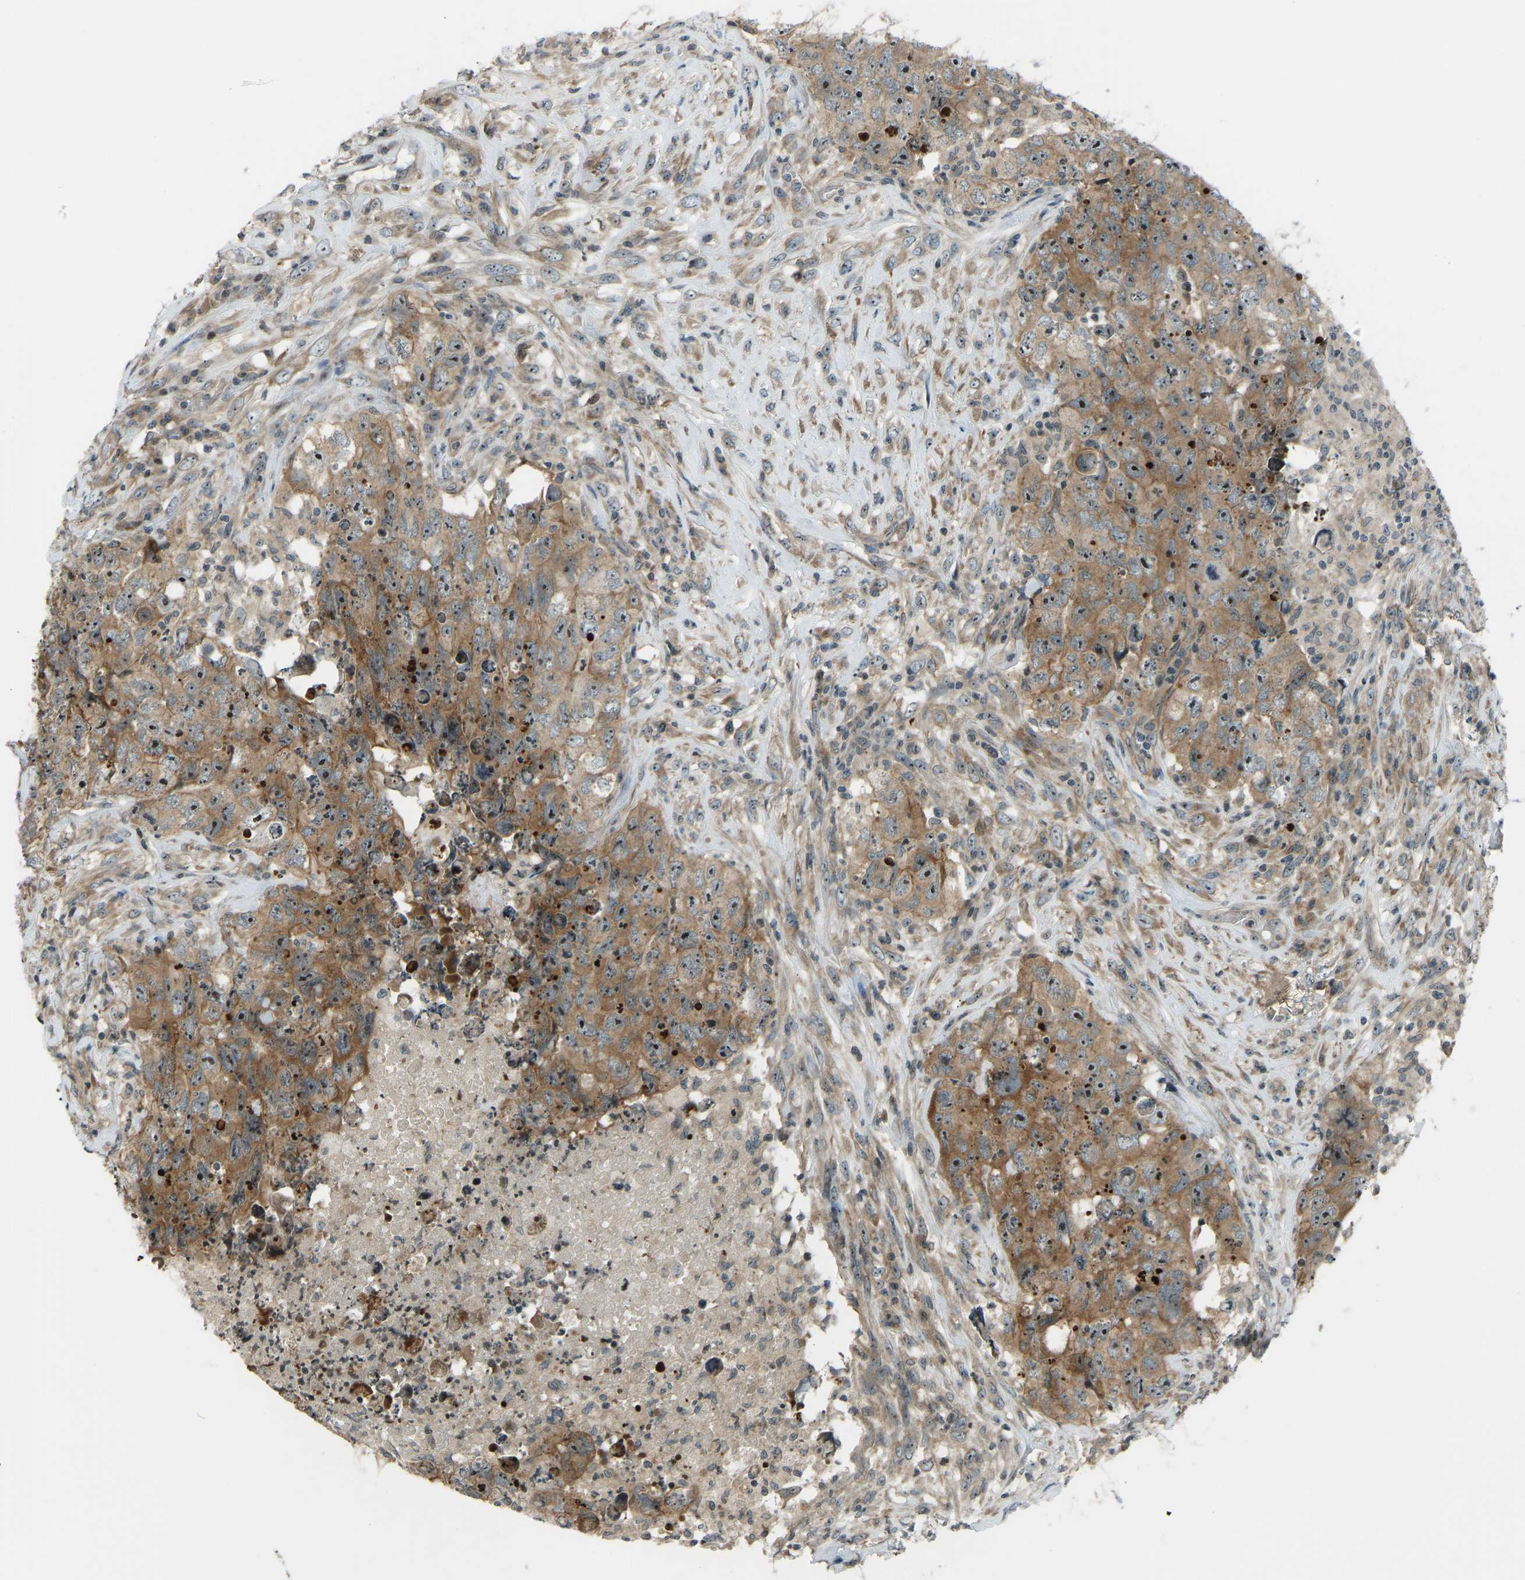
{"staining": {"intensity": "moderate", "quantity": ">75%", "location": "cytoplasmic/membranous,nuclear"}, "tissue": "testis cancer", "cell_type": "Tumor cells", "image_type": "cancer", "snomed": [{"axis": "morphology", "description": "Carcinoma, Embryonal, NOS"}, {"axis": "topography", "description": "Testis"}], "caption": "Tumor cells reveal medium levels of moderate cytoplasmic/membranous and nuclear staining in approximately >75% of cells in embryonal carcinoma (testis).", "gene": "SVOPL", "patient": {"sex": "male", "age": 32}}